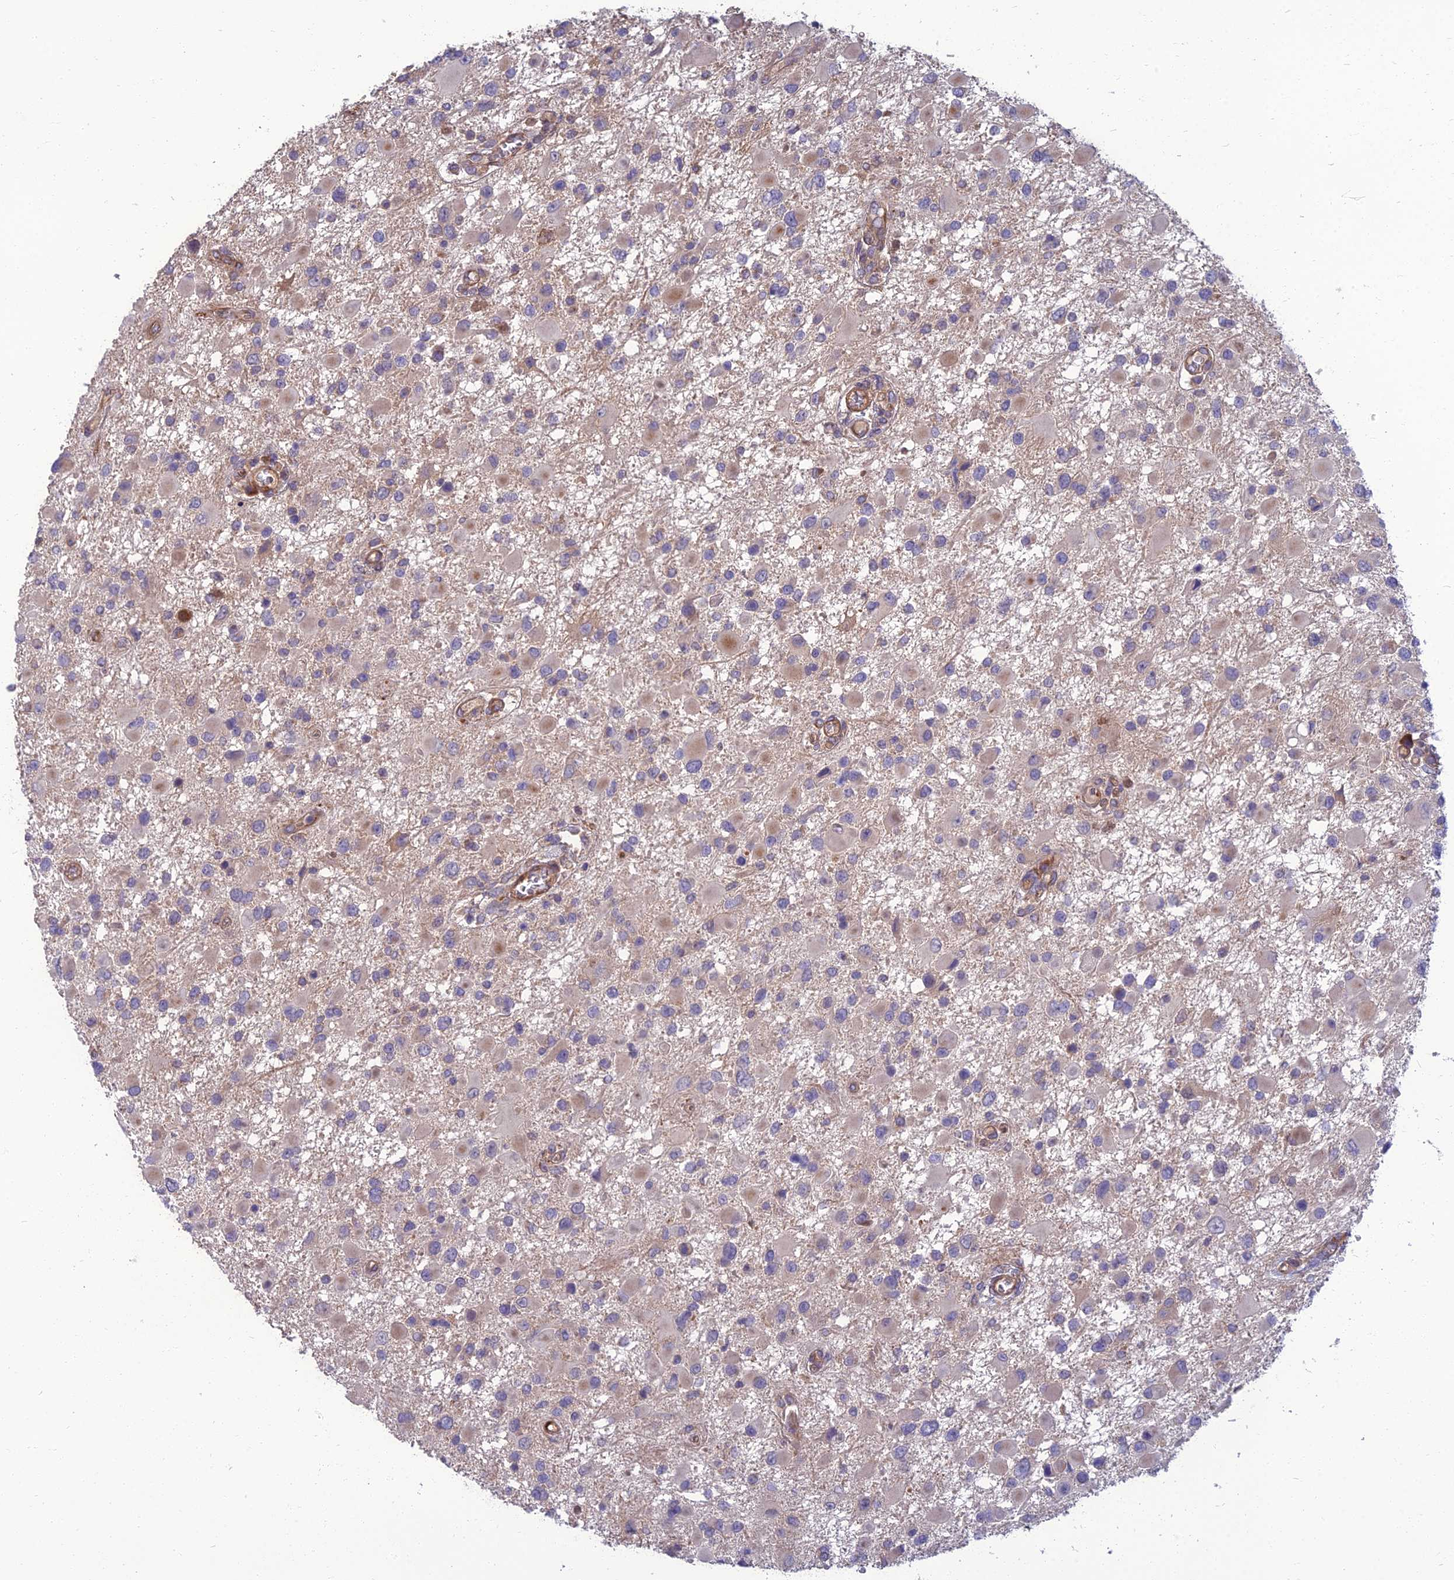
{"staining": {"intensity": "weak", "quantity": "<25%", "location": "cytoplasmic/membranous"}, "tissue": "glioma", "cell_type": "Tumor cells", "image_type": "cancer", "snomed": [{"axis": "morphology", "description": "Glioma, malignant, High grade"}, {"axis": "topography", "description": "Brain"}], "caption": "Tumor cells are negative for brown protein staining in glioma.", "gene": "WDR24", "patient": {"sex": "male", "age": 53}}